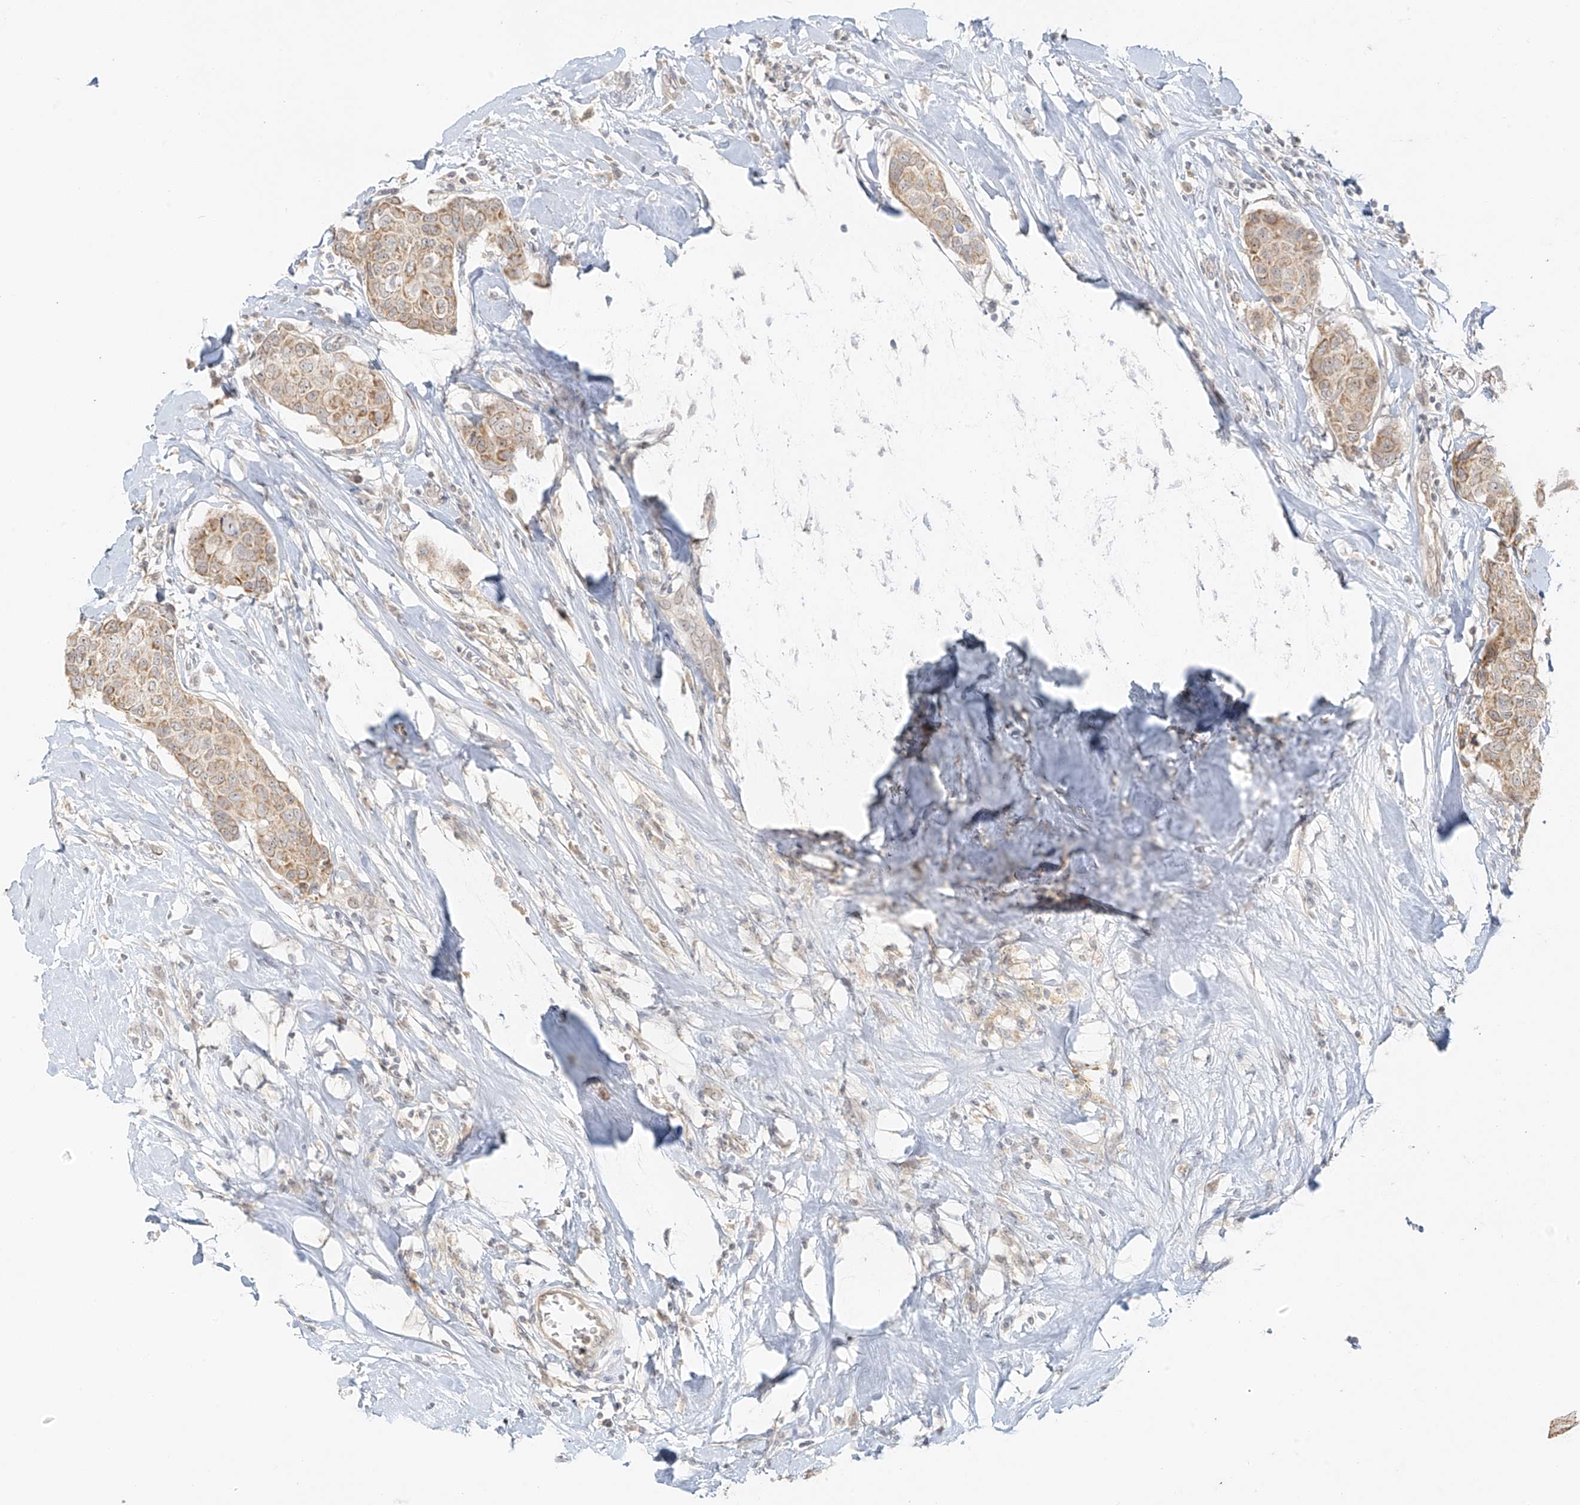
{"staining": {"intensity": "moderate", "quantity": ">75%", "location": "cytoplasmic/membranous"}, "tissue": "breast cancer", "cell_type": "Tumor cells", "image_type": "cancer", "snomed": [{"axis": "morphology", "description": "Duct carcinoma"}, {"axis": "topography", "description": "Breast"}], "caption": "Breast cancer (invasive ductal carcinoma) stained with IHC displays moderate cytoplasmic/membranous expression in about >75% of tumor cells.", "gene": "MIPEP", "patient": {"sex": "female", "age": 80}}